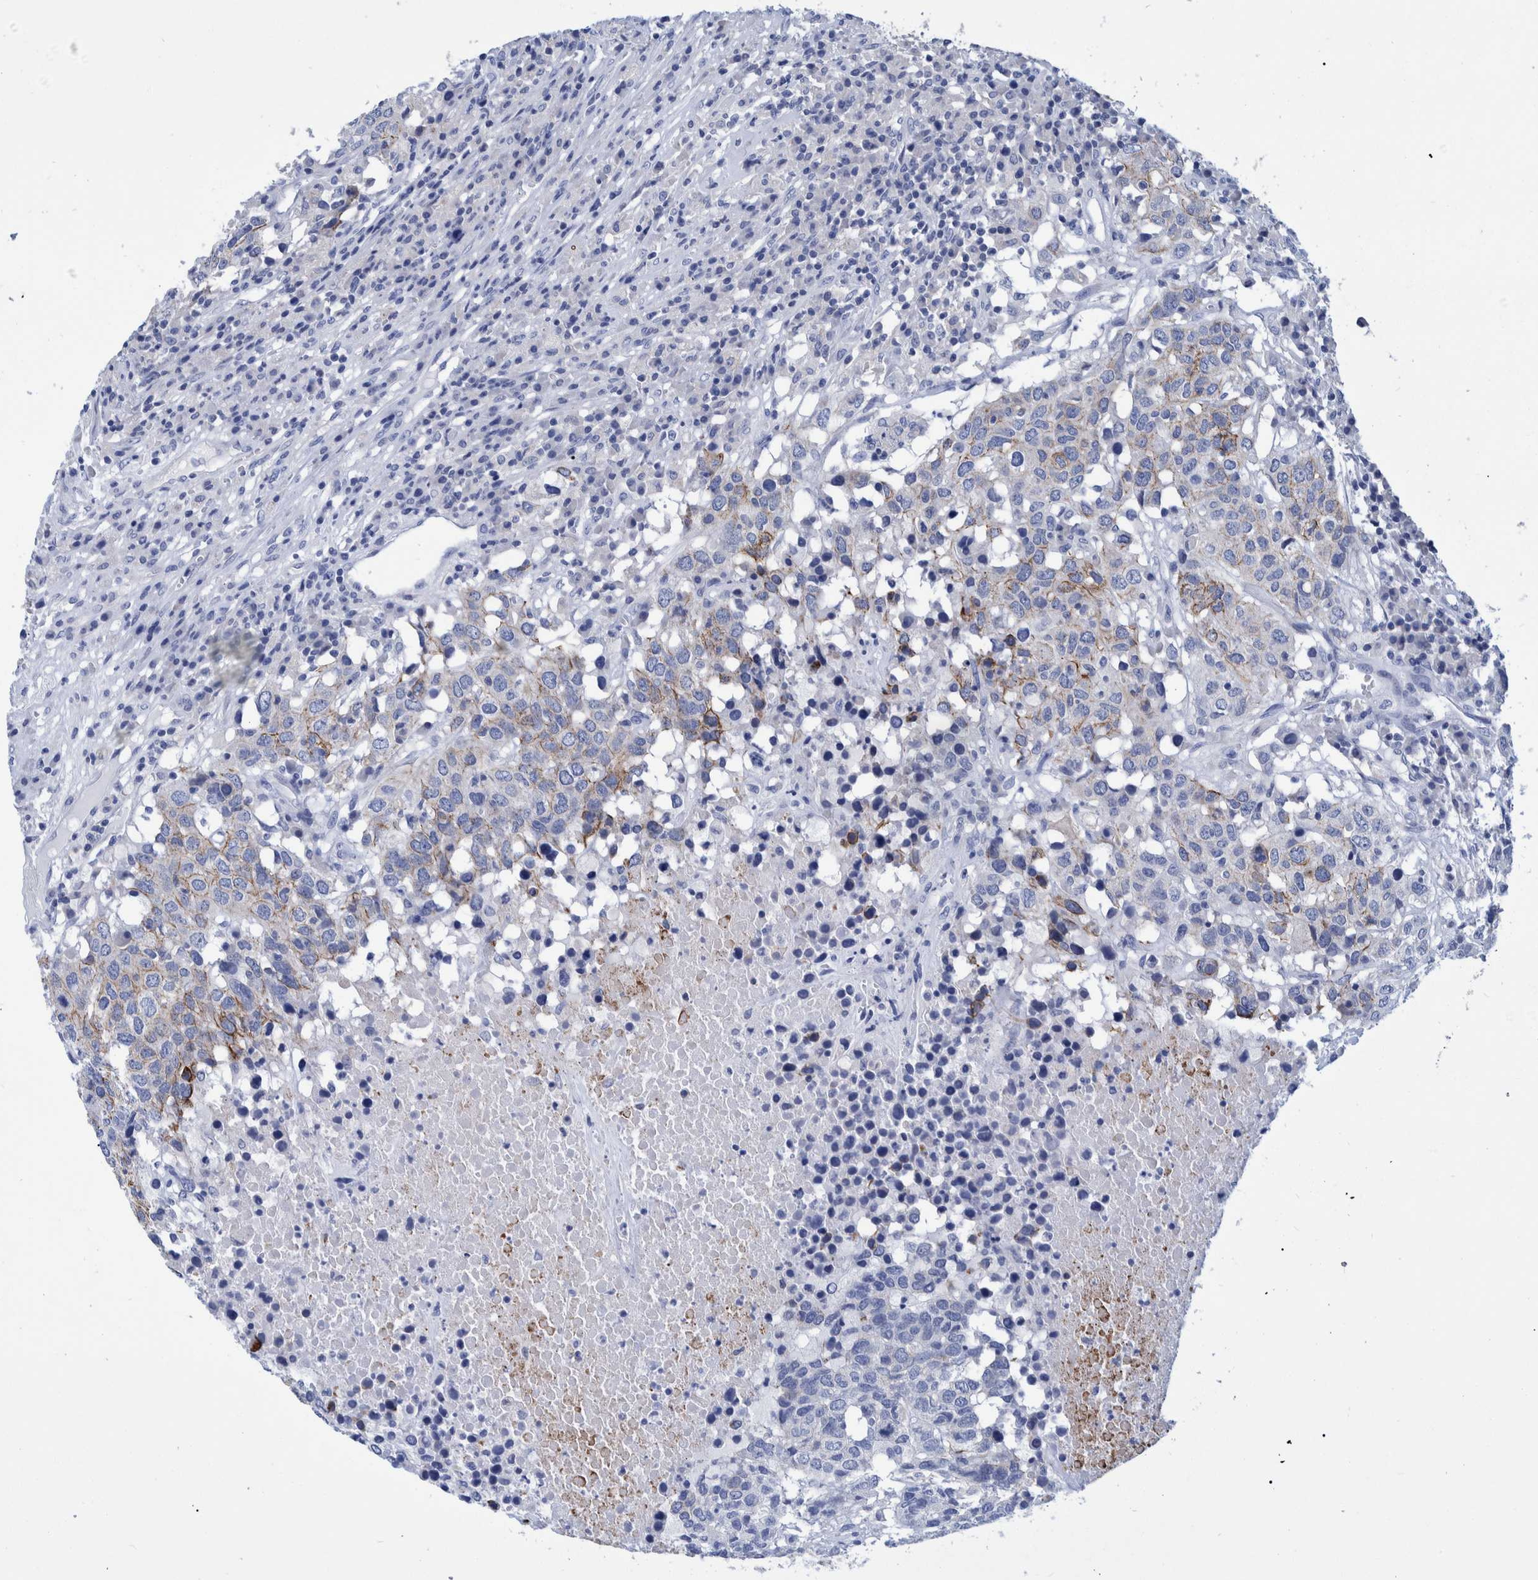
{"staining": {"intensity": "moderate", "quantity": "<25%", "location": "cytoplasmic/membranous"}, "tissue": "head and neck cancer", "cell_type": "Tumor cells", "image_type": "cancer", "snomed": [{"axis": "morphology", "description": "Squamous cell carcinoma, NOS"}, {"axis": "topography", "description": "Head-Neck"}], "caption": "Tumor cells show moderate cytoplasmic/membranous expression in about <25% of cells in head and neck cancer (squamous cell carcinoma). The protein of interest is stained brown, and the nuclei are stained in blue (DAB (3,3'-diaminobenzidine) IHC with brightfield microscopy, high magnification).", "gene": "MKS1", "patient": {"sex": "male", "age": 66}}